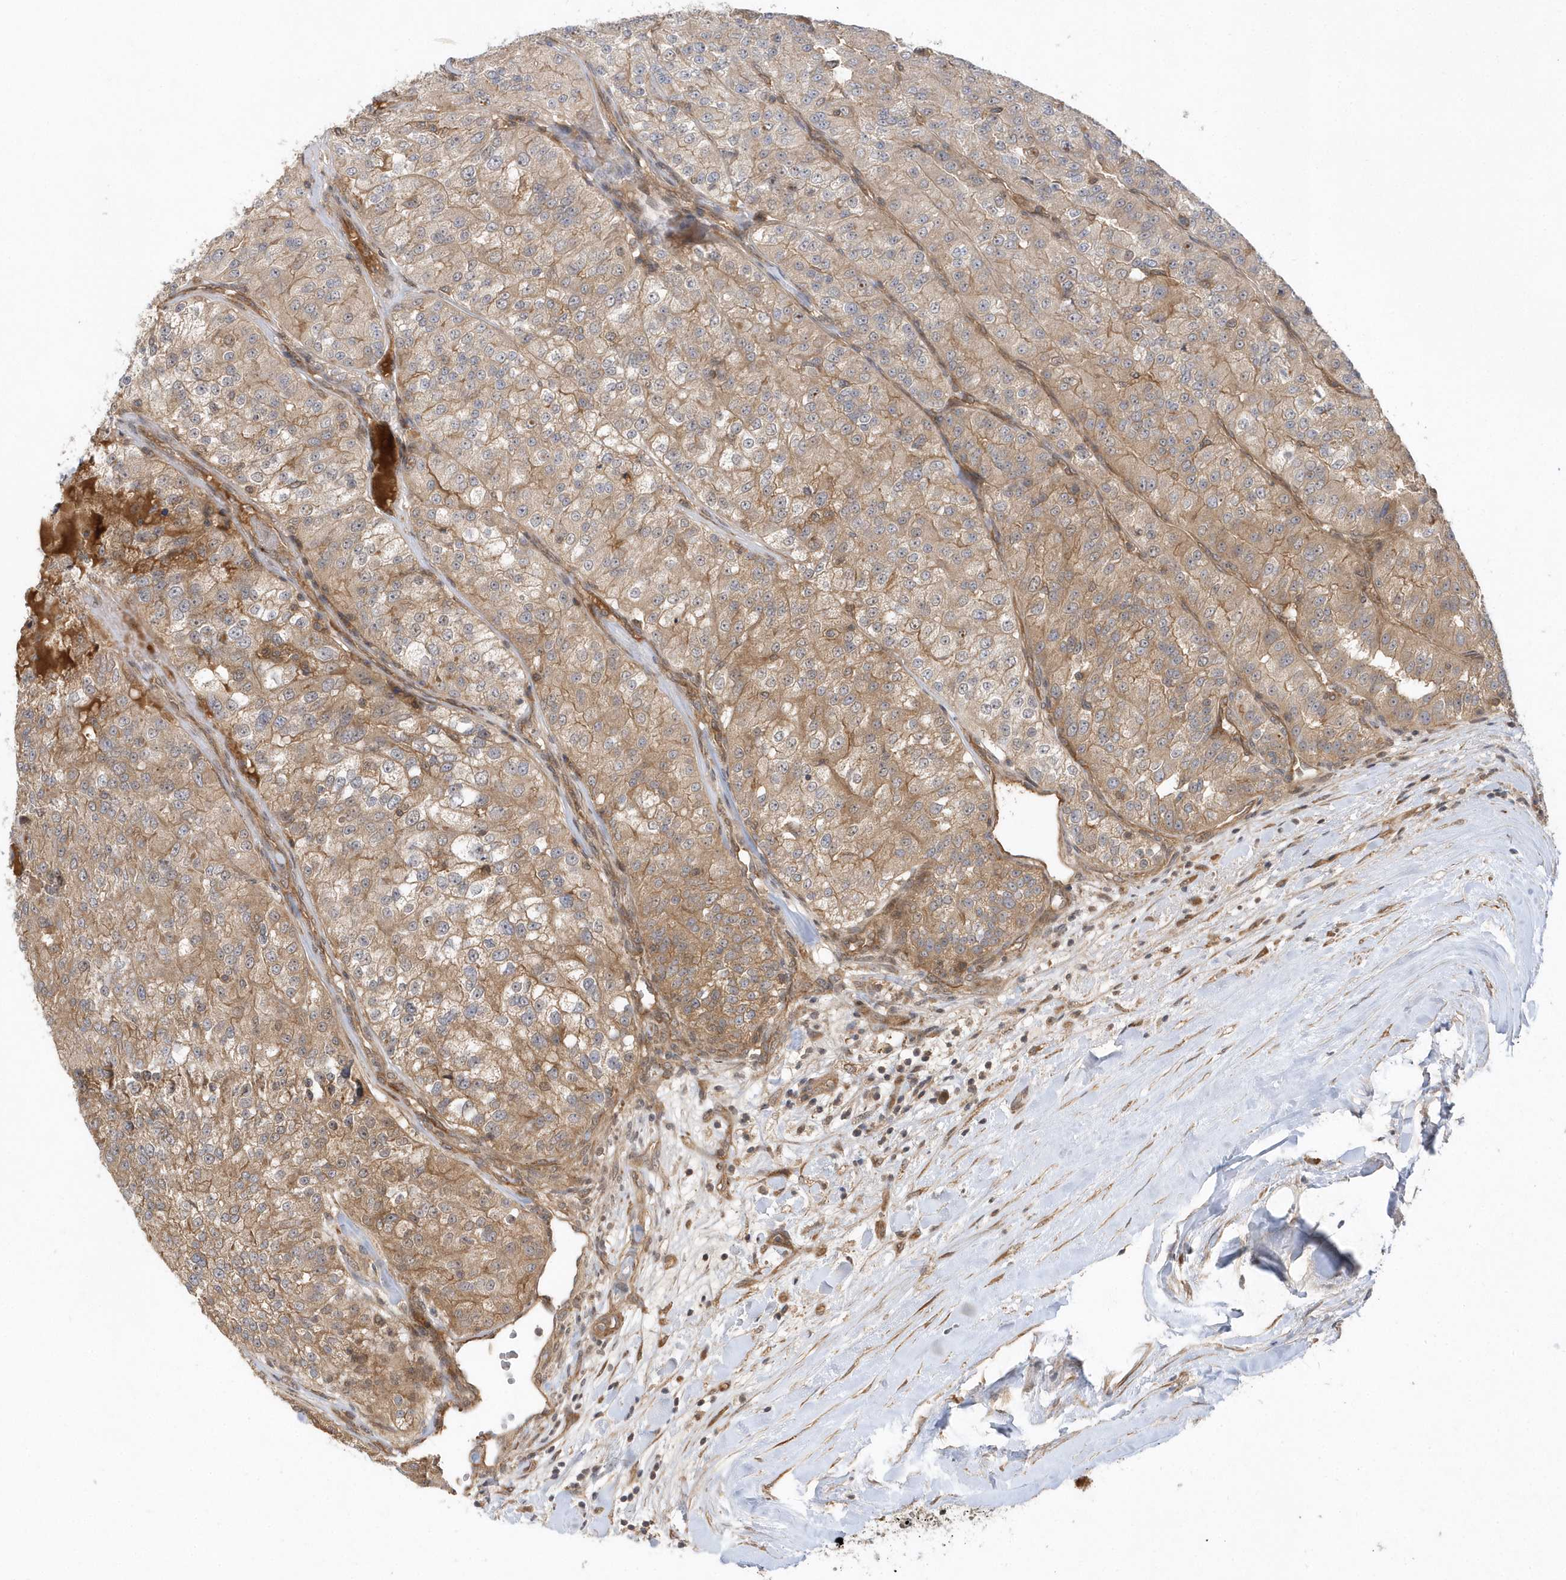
{"staining": {"intensity": "moderate", "quantity": ">75%", "location": "cytoplasmic/membranous"}, "tissue": "renal cancer", "cell_type": "Tumor cells", "image_type": "cancer", "snomed": [{"axis": "morphology", "description": "Adenocarcinoma, NOS"}, {"axis": "topography", "description": "Kidney"}], "caption": "Brown immunohistochemical staining in human renal adenocarcinoma shows moderate cytoplasmic/membranous staining in about >75% of tumor cells.", "gene": "GFM2", "patient": {"sex": "female", "age": 63}}